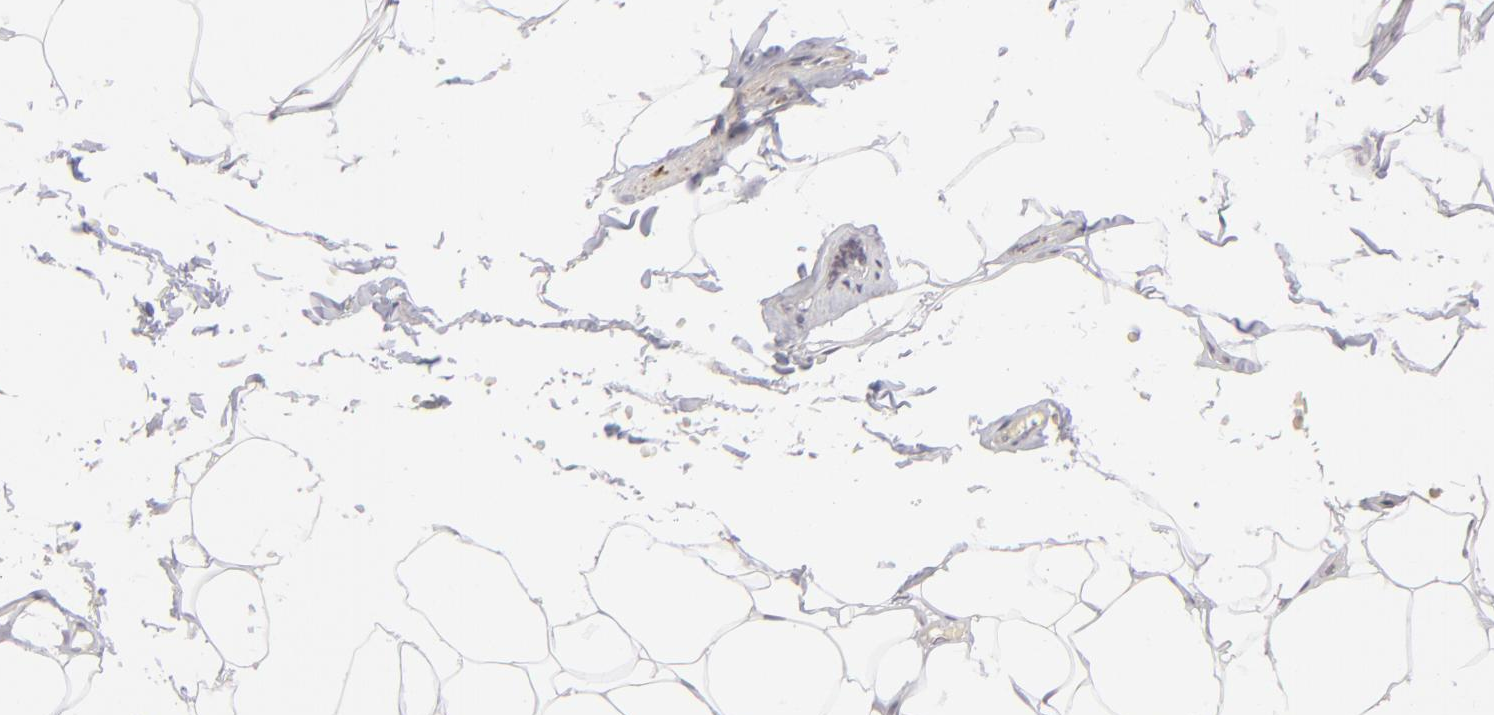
{"staining": {"intensity": "negative", "quantity": "none", "location": "none"}, "tissue": "adipose tissue", "cell_type": "Adipocytes", "image_type": "normal", "snomed": [{"axis": "morphology", "description": "Normal tissue, NOS"}, {"axis": "topography", "description": "Soft tissue"}, {"axis": "topography", "description": "Peripheral nerve tissue"}], "caption": "IHC histopathology image of benign adipose tissue stained for a protein (brown), which reveals no expression in adipocytes. The staining was performed using DAB to visualize the protein expression in brown, while the nuclei were stained in blue with hematoxylin (Magnification: 20x).", "gene": "CLDN2", "patient": {"sex": "female", "age": 68}}